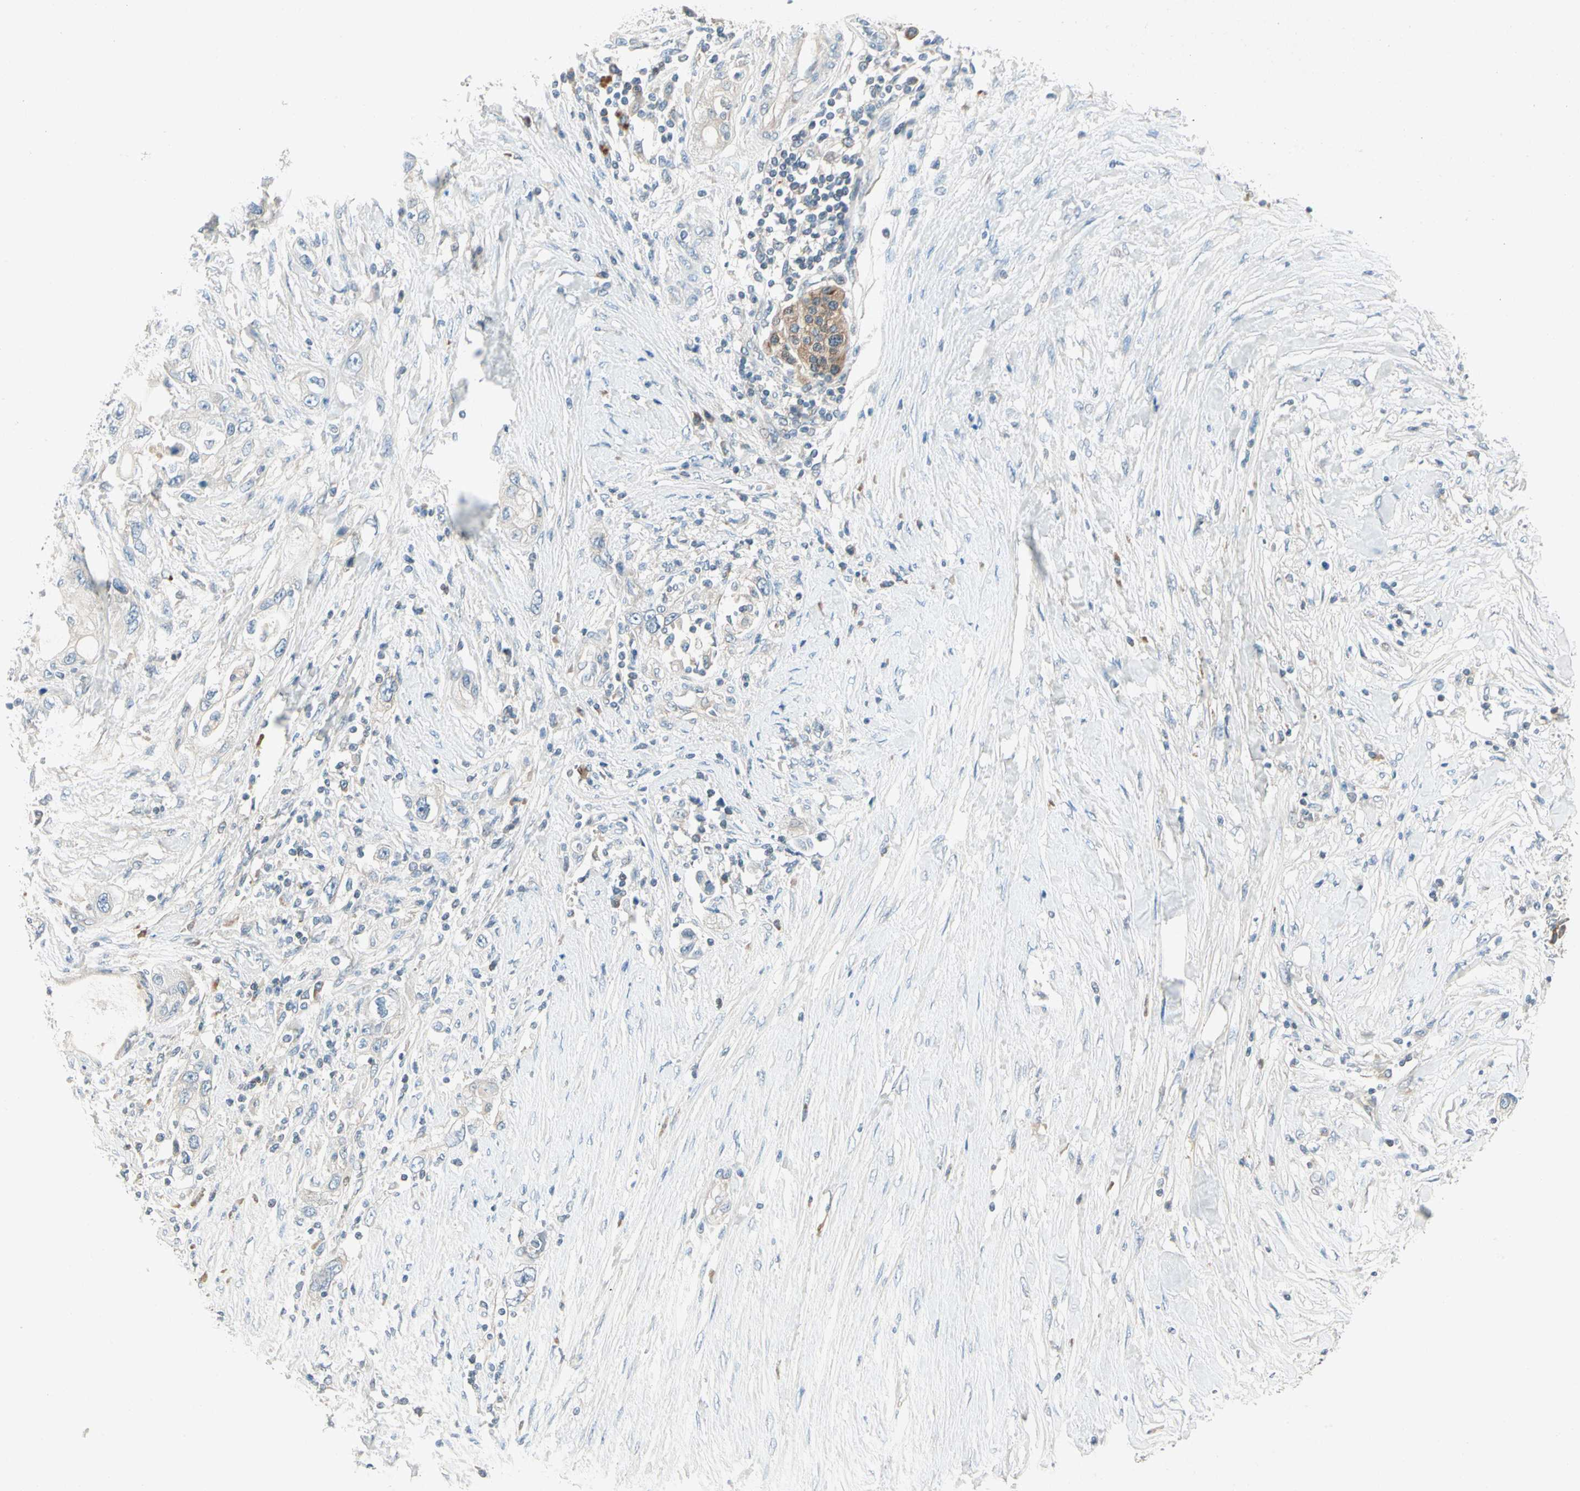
{"staining": {"intensity": "negative", "quantity": "none", "location": "none"}, "tissue": "pancreatic cancer", "cell_type": "Tumor cells", "image_type": "cancer", "snomed": [{"axis": "morphology", "description": "Adenocarcinoma, NOS"}, {"axis": "topography", "description": "Pancreas"}], "caption": "DAB immunohistochemical staining of human pancreatic cancer (adenocarcinoma) exhibits no significant expression in tumor cells.", "gene": "IL1R1", "patient": {"sex": "female", "age": 70}}